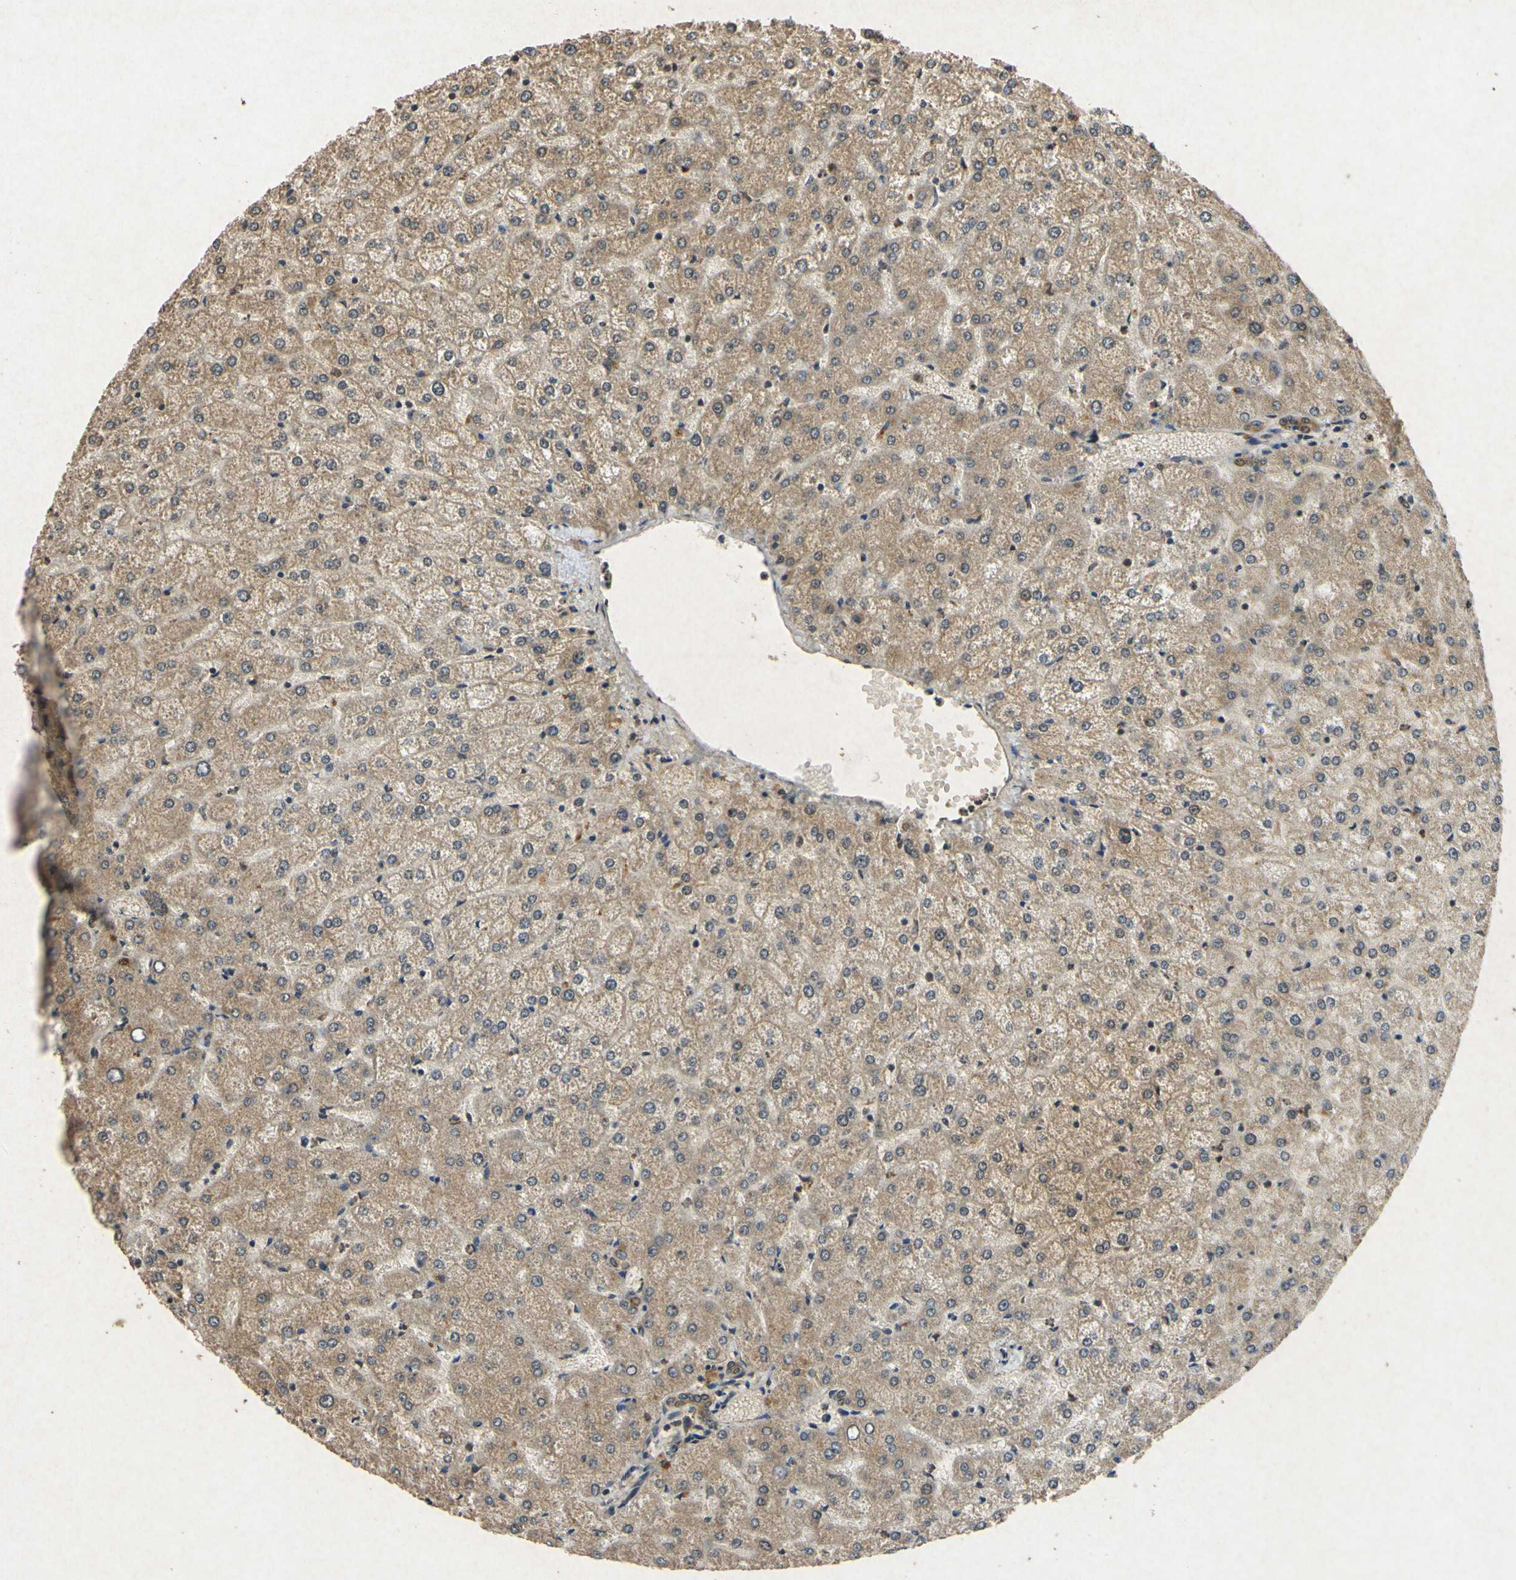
{"staining": {"intensity": "moderate", "quantity": ">75%", "location": "cytoplasmic/membranous"}, "tissue": "liver", "cell_type": "Cholangiocytes", "image_type": "normal", "snomed": [{"axis": "morphology", "description": "Normal tissue, NOS"}, {"axis": "topography", "description": "Liver"}], "caption": "Immunohistochemical staining of unremarkable human liver demonstrates medium levels of moderate cytoplasmic/membranous staining in approximately >75% of cholangiocytes.", "gene": "ATP6V1H", "patient": {"sex": "female", "age": 32}}